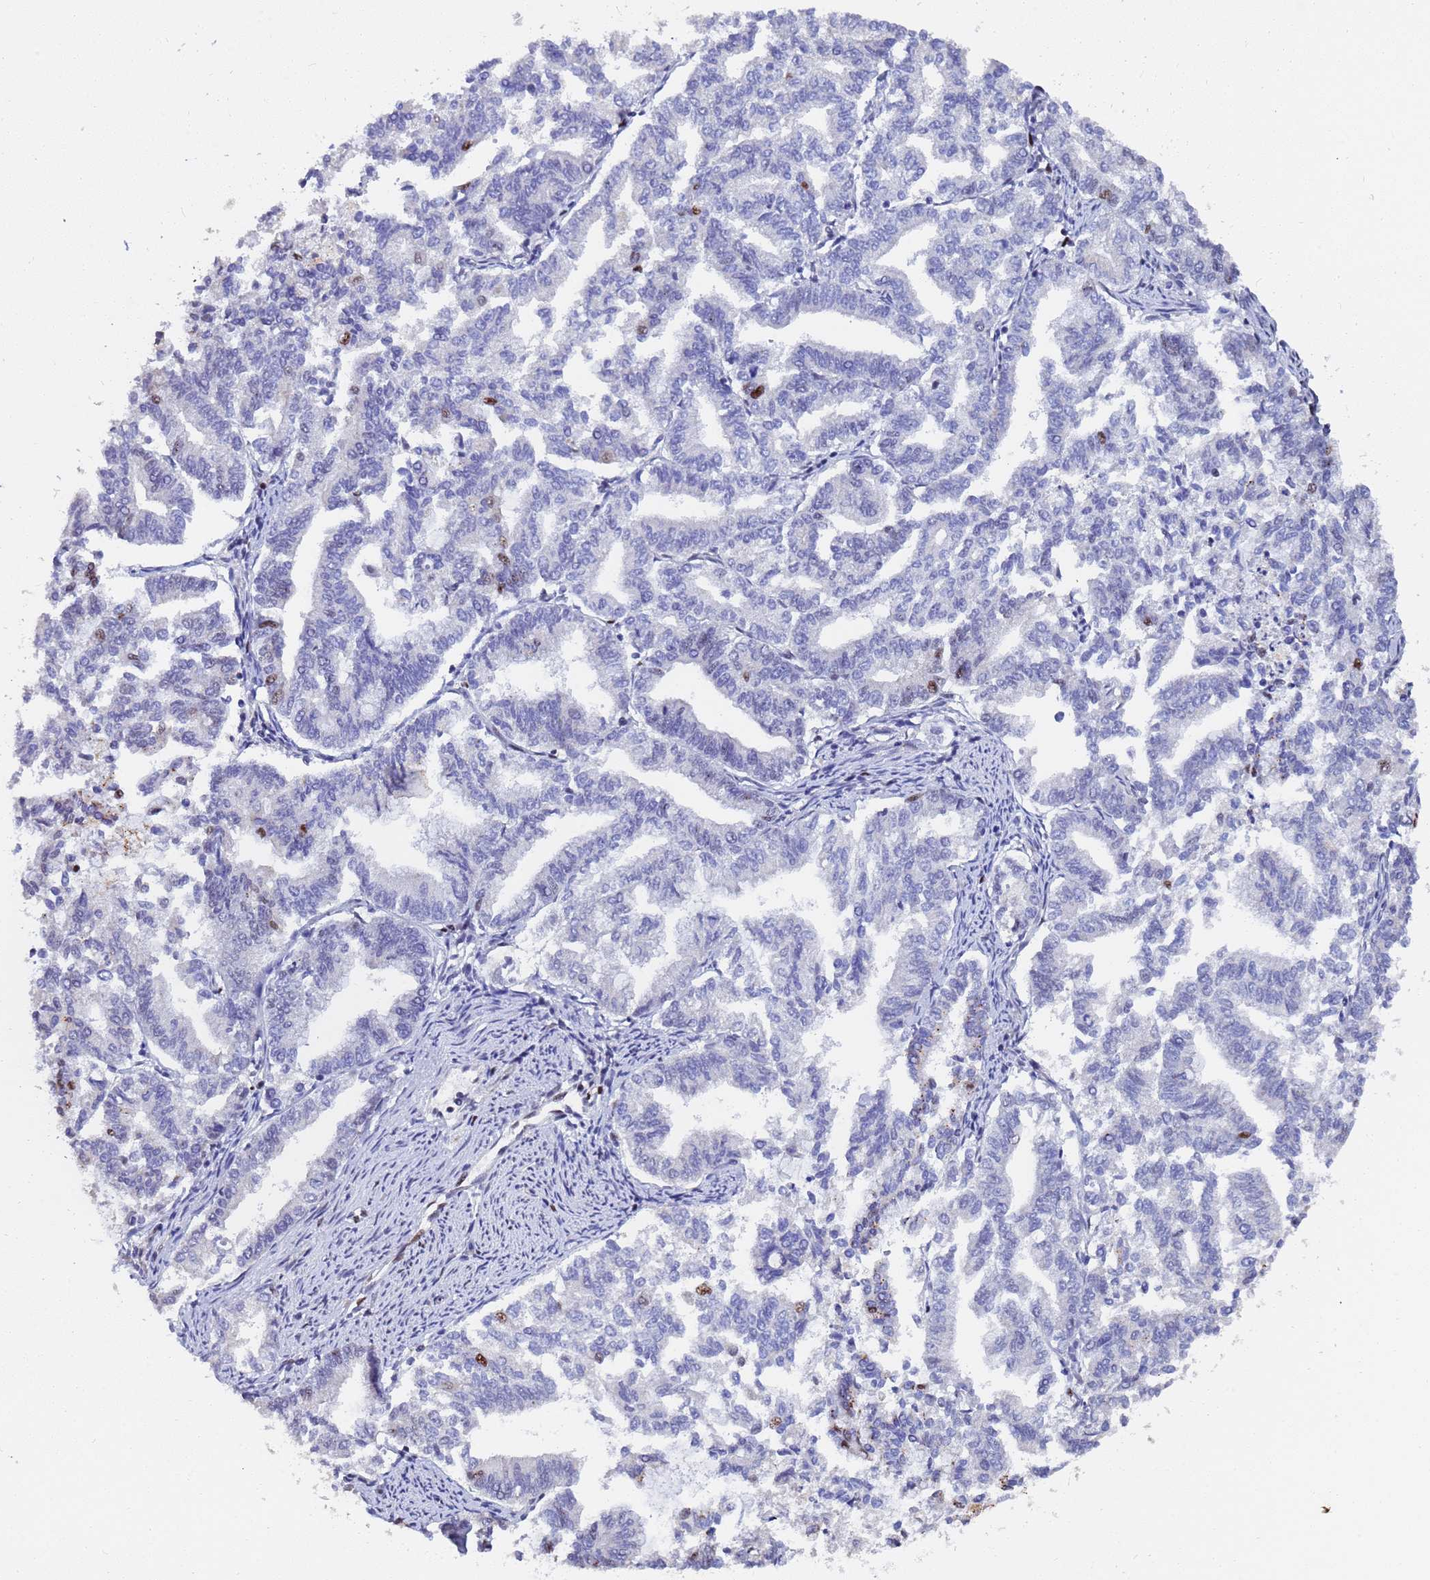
{"staining": {"intensity": "moderate", "quantity": "<25%", "location": "nuclear"}, "tissue": "endometrial cancer", "cell_type": "Tumor cells", "image_type": "cancer", "snomed": [{"axis": "morphology", "description": "Adenocarcinoma, NOS"}, {"axis": "topography", "description": "Endometrium"}], "caption": "Endometrial adenocarcinoma was stained to show a protein in brown. There is low levels of moderate nuclear expression in approximately <25% of tumor cells.", "gene": "SF3B2", "patient": {"sex": "female", "age": 79}}